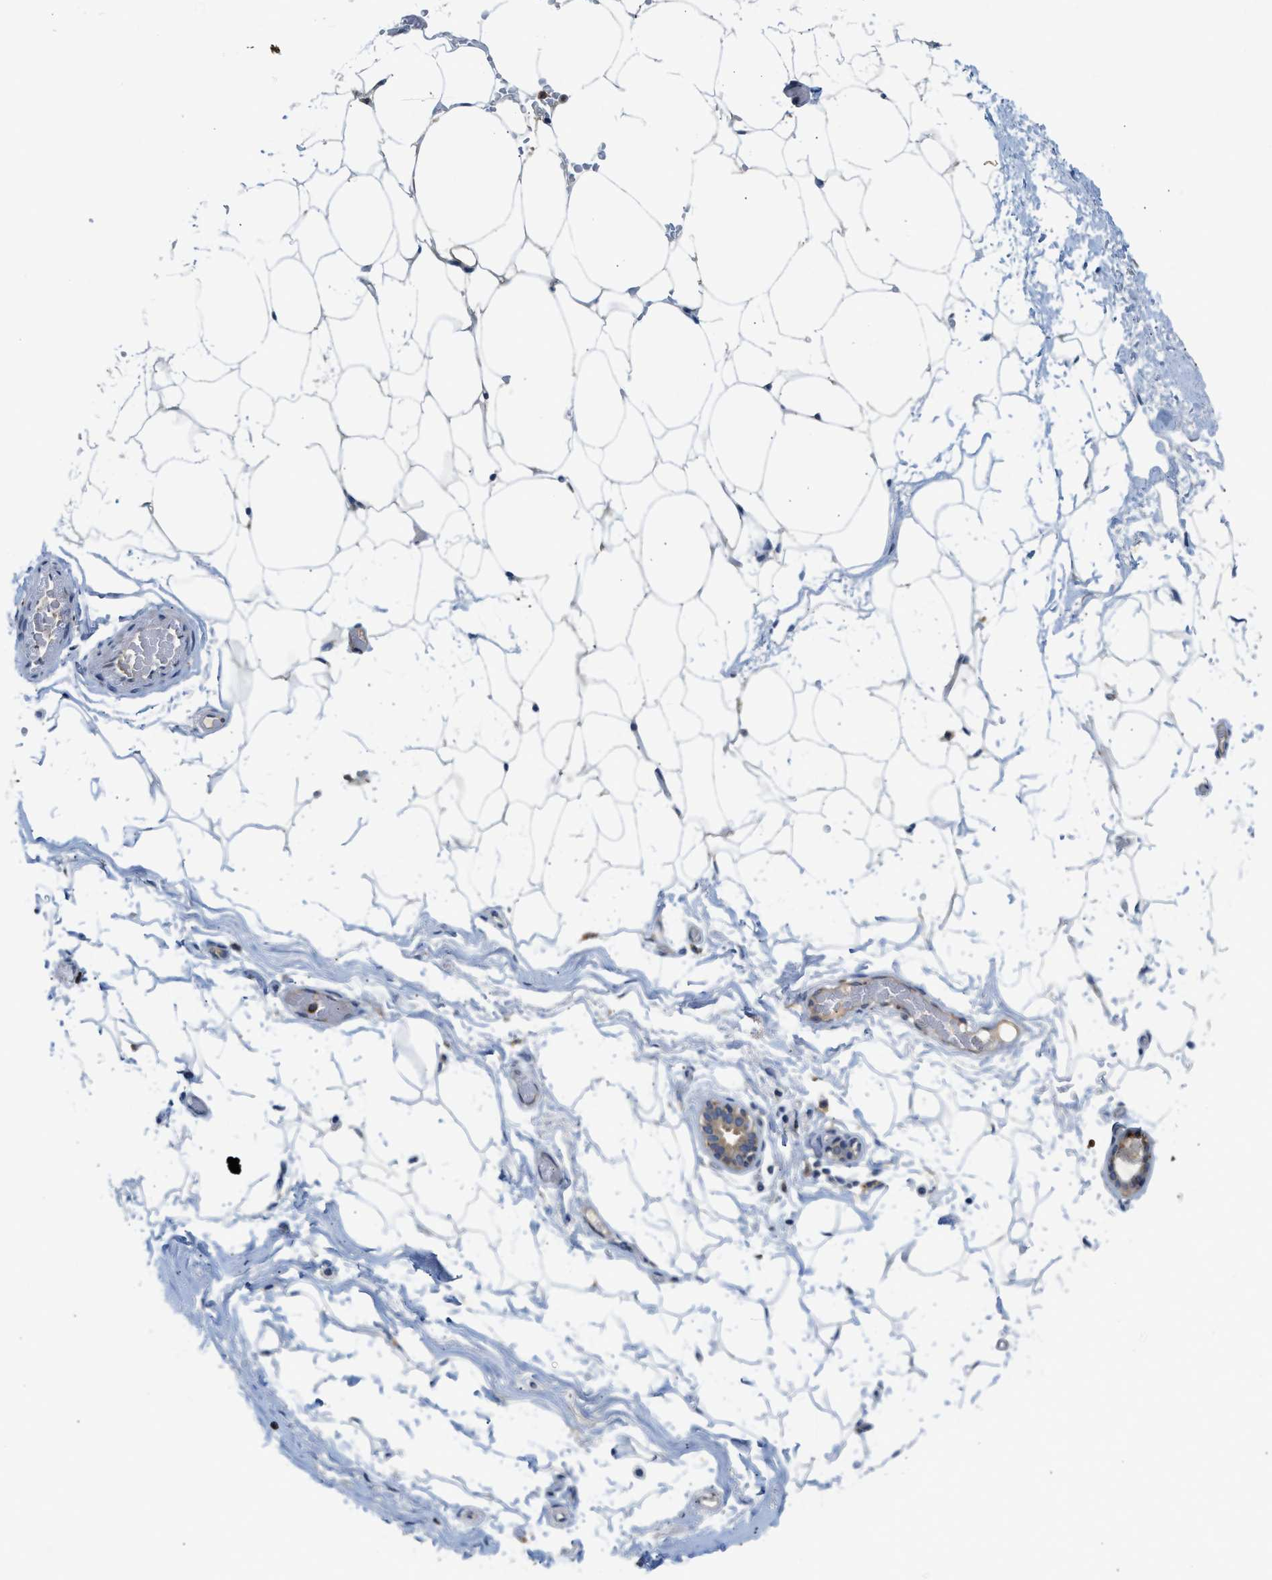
{"staining": {"intensity": "strong", "quantity": "<25%", "location": "cytoplasmic/membranous"}, "tissue": "adipose tissue", "cell_type": "Adipocytes", "image_type": "normal", "snomed": [{"axis": "morphology", "description": "Normal tissue, NOS"}, {"axis": "topography", "description": "Breast"}, {"axis": "topography", "description": "Soft tissue"}], "caption": "Benign adipose tissue displays strong cytoplasmic/membranous positivity in about <25% of adipocytes.", "gene": "RHBDF2", "patient": {"sex": "female", "age": 75}}